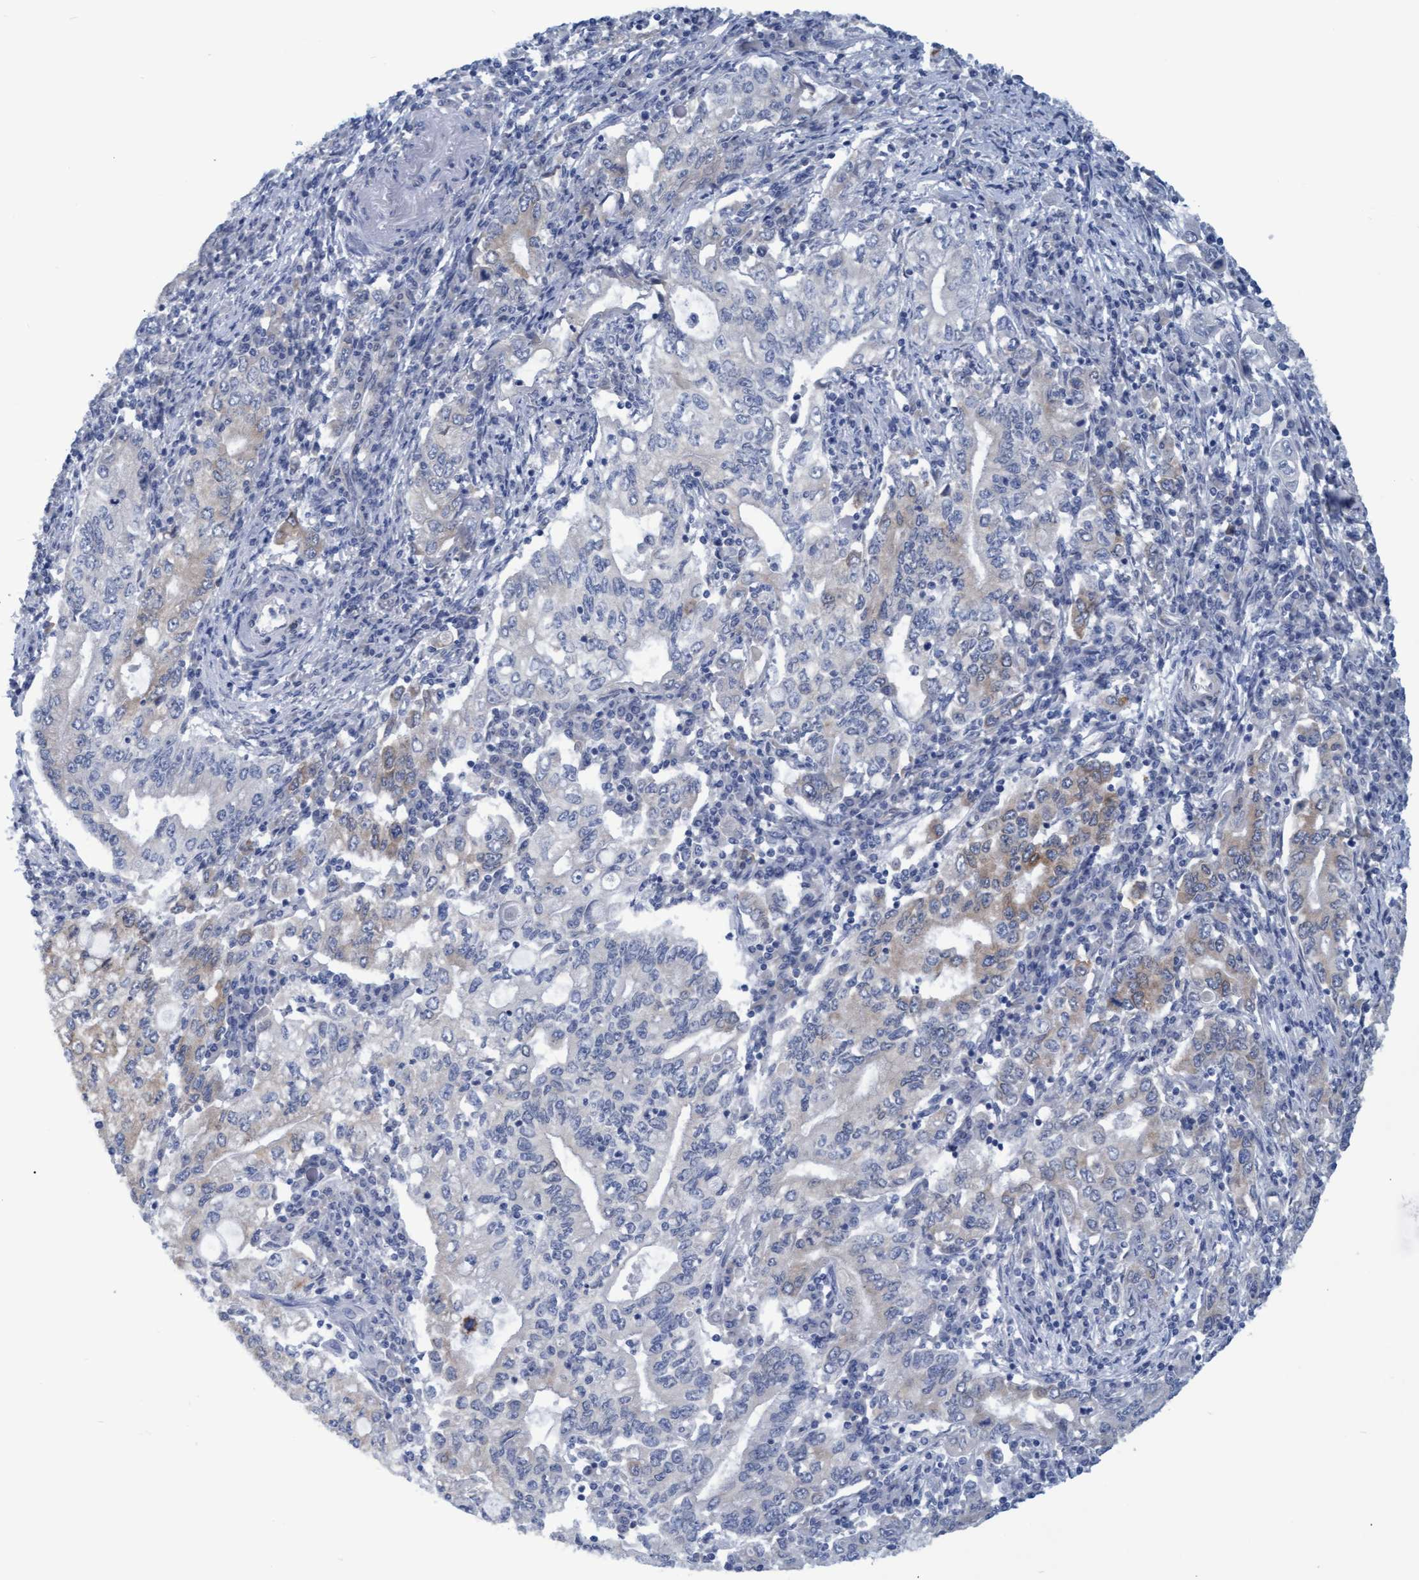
{"staining": {"intensity": "moderate", "quantity": "<25%", "location": "cytoplasmic/membranous"}, "tissue": "stomach cancer", "cell_type": "Tumor cells", "image_type": "cancer", "snomed": [{"axis": "morphology", "description": "Adenocarcinoma, NOS"}, {"axis": "topography", "description": "Stomach, lower"}], "caption": "Protein staining demonstrates moderate cytoplasmic/membranous staining in approximately <25% of tumor cells in adenocarcinoma (stomach).", "gene": "SSTR3", "patient": {"sex": "female", "age": 72}}